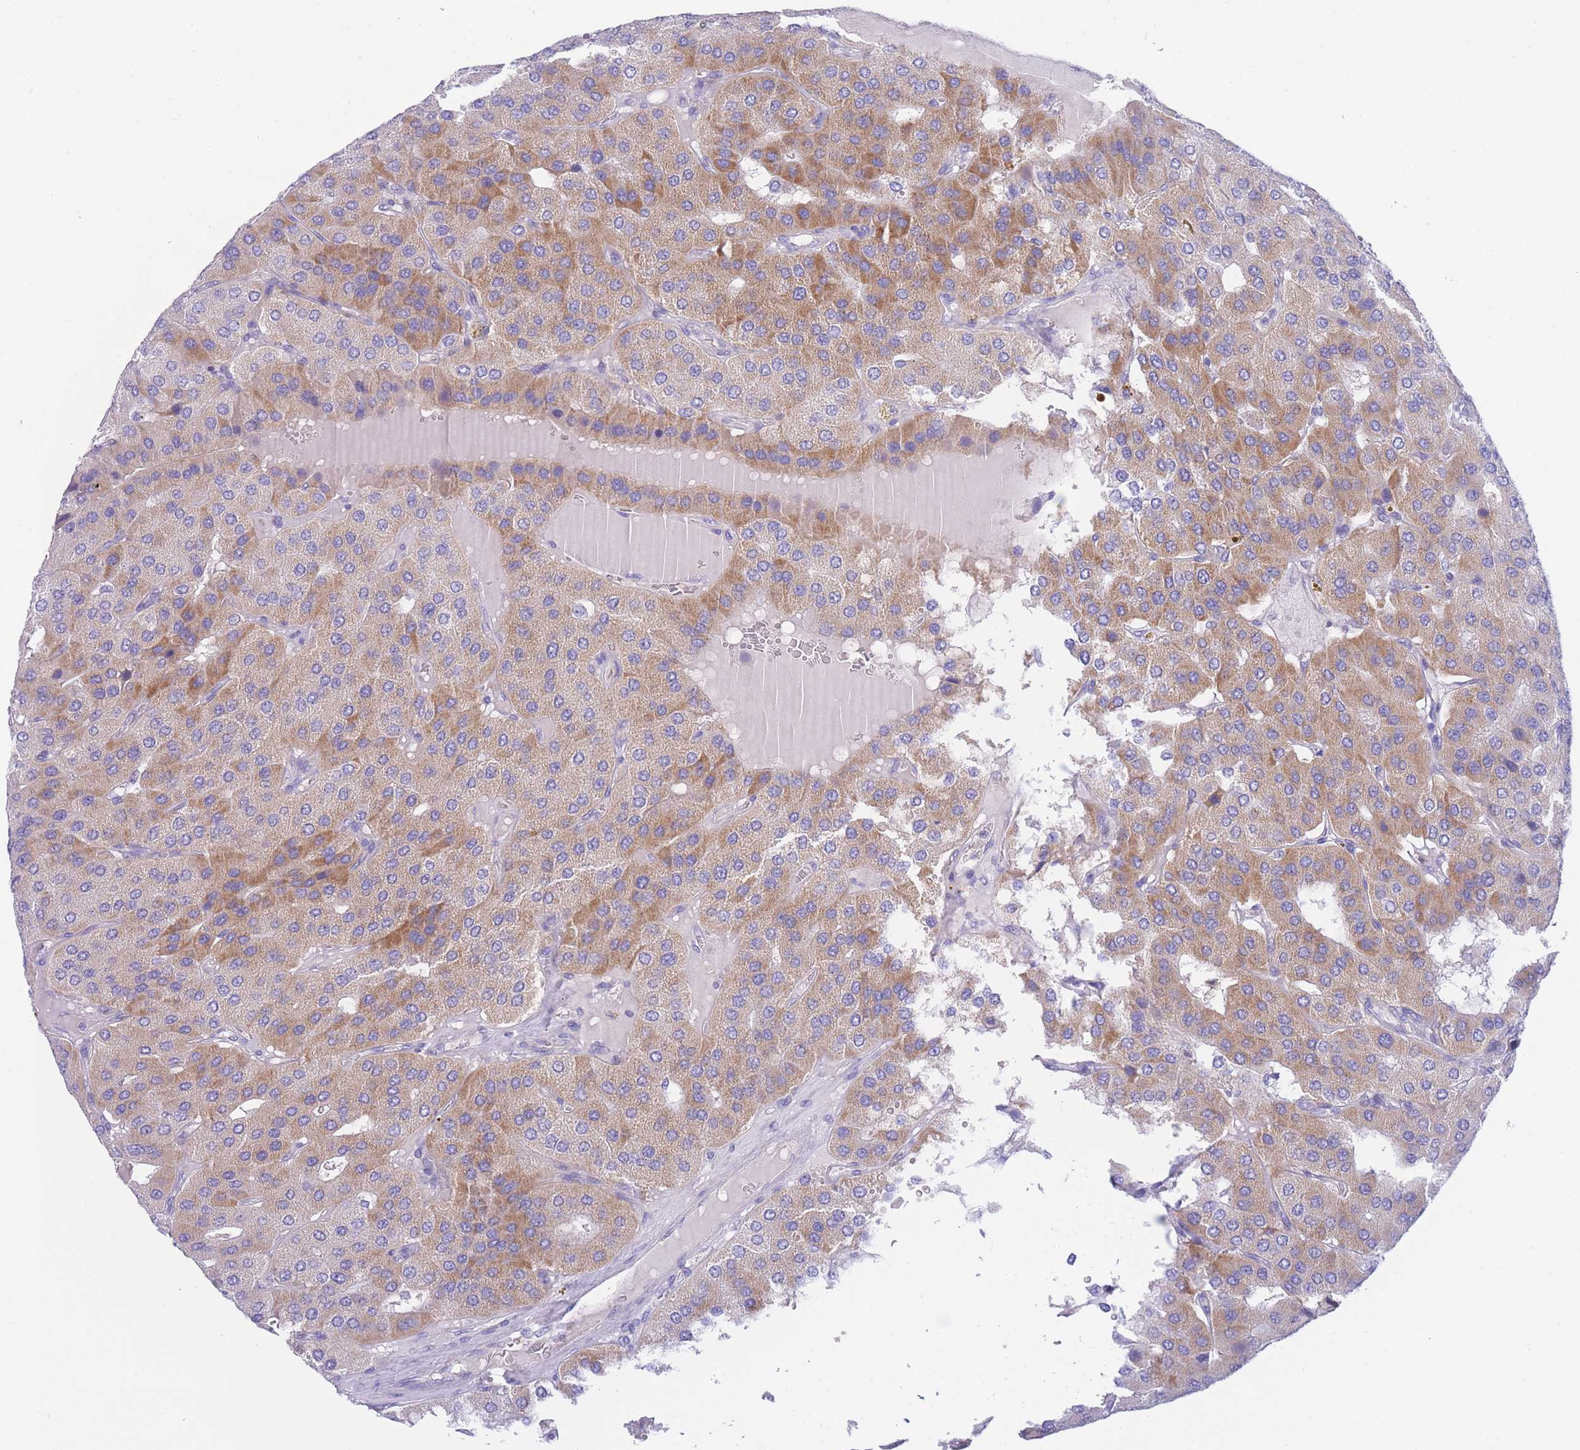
{"staining": {"intensity": "moderate", "quantity": "25%-75%", "location": "cytoplasmic/membranous"}, "tissue": "parathyroid gland", "cell_type": "Glandular cells", "image_type": "normal", "snomed": [{"axis": "morphology", "description": "Normal tissue, NOS"}, {"axis": "morphology", "description": "Adenoma, NOS"}, {"axis": "topography", "description": "Parathyroid gland"}], "caption": "Glandular cells demonstrate medium levels of moderate cytoplasmic/membranous staining in about 25%-75% of cells in benign human parathyroid gland. The protein of interest is shown in brown color, while the nuclei are stained blue.", "gene": "PCDHB3", "patient": {"sex": "female", "age": 86}}